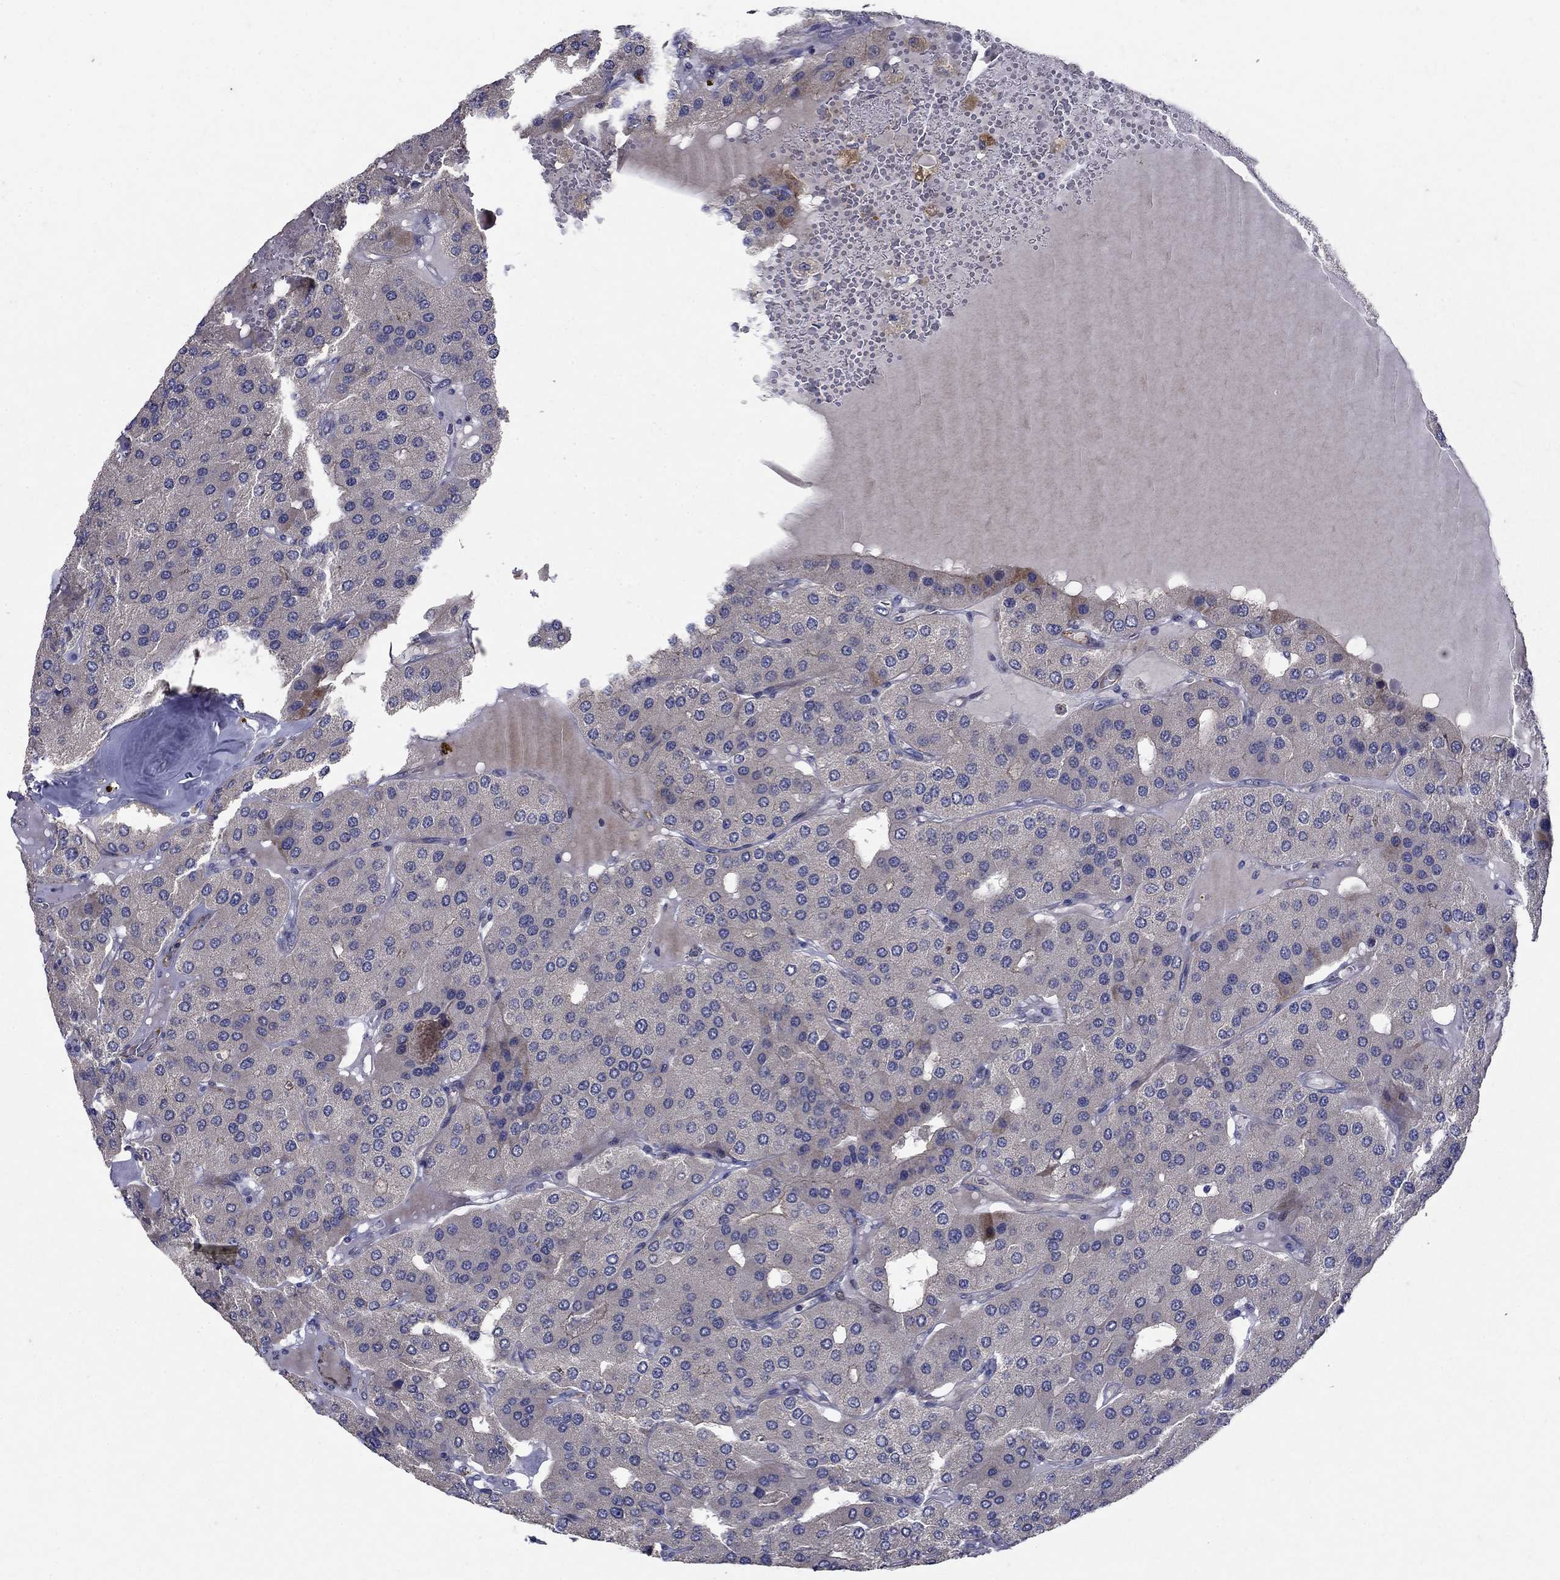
{"staining": {"intensity": "weak", "quantity": "<25%", "location": "cytoplasmic/membranous"}, "tissue": "parathyroid gland", "cell_type": "Glandular cells", "image_type": "normal", "snomed": [{"axis": "morphology", "description": "Normal tissue, NOS"}, {"axis": "morphology", "description": "Adenoma, NOS"}, {"axis": "topography", "description": "Parathyroid gland"}], "caption": "Glandular cells are negative for protein expression in normal human parathyroid gland. (Immunohistochemistry, brightfield microscopy, high magnification).", "gene": "SLC7A1", "patient": {"sex": "female", "age": 86}}